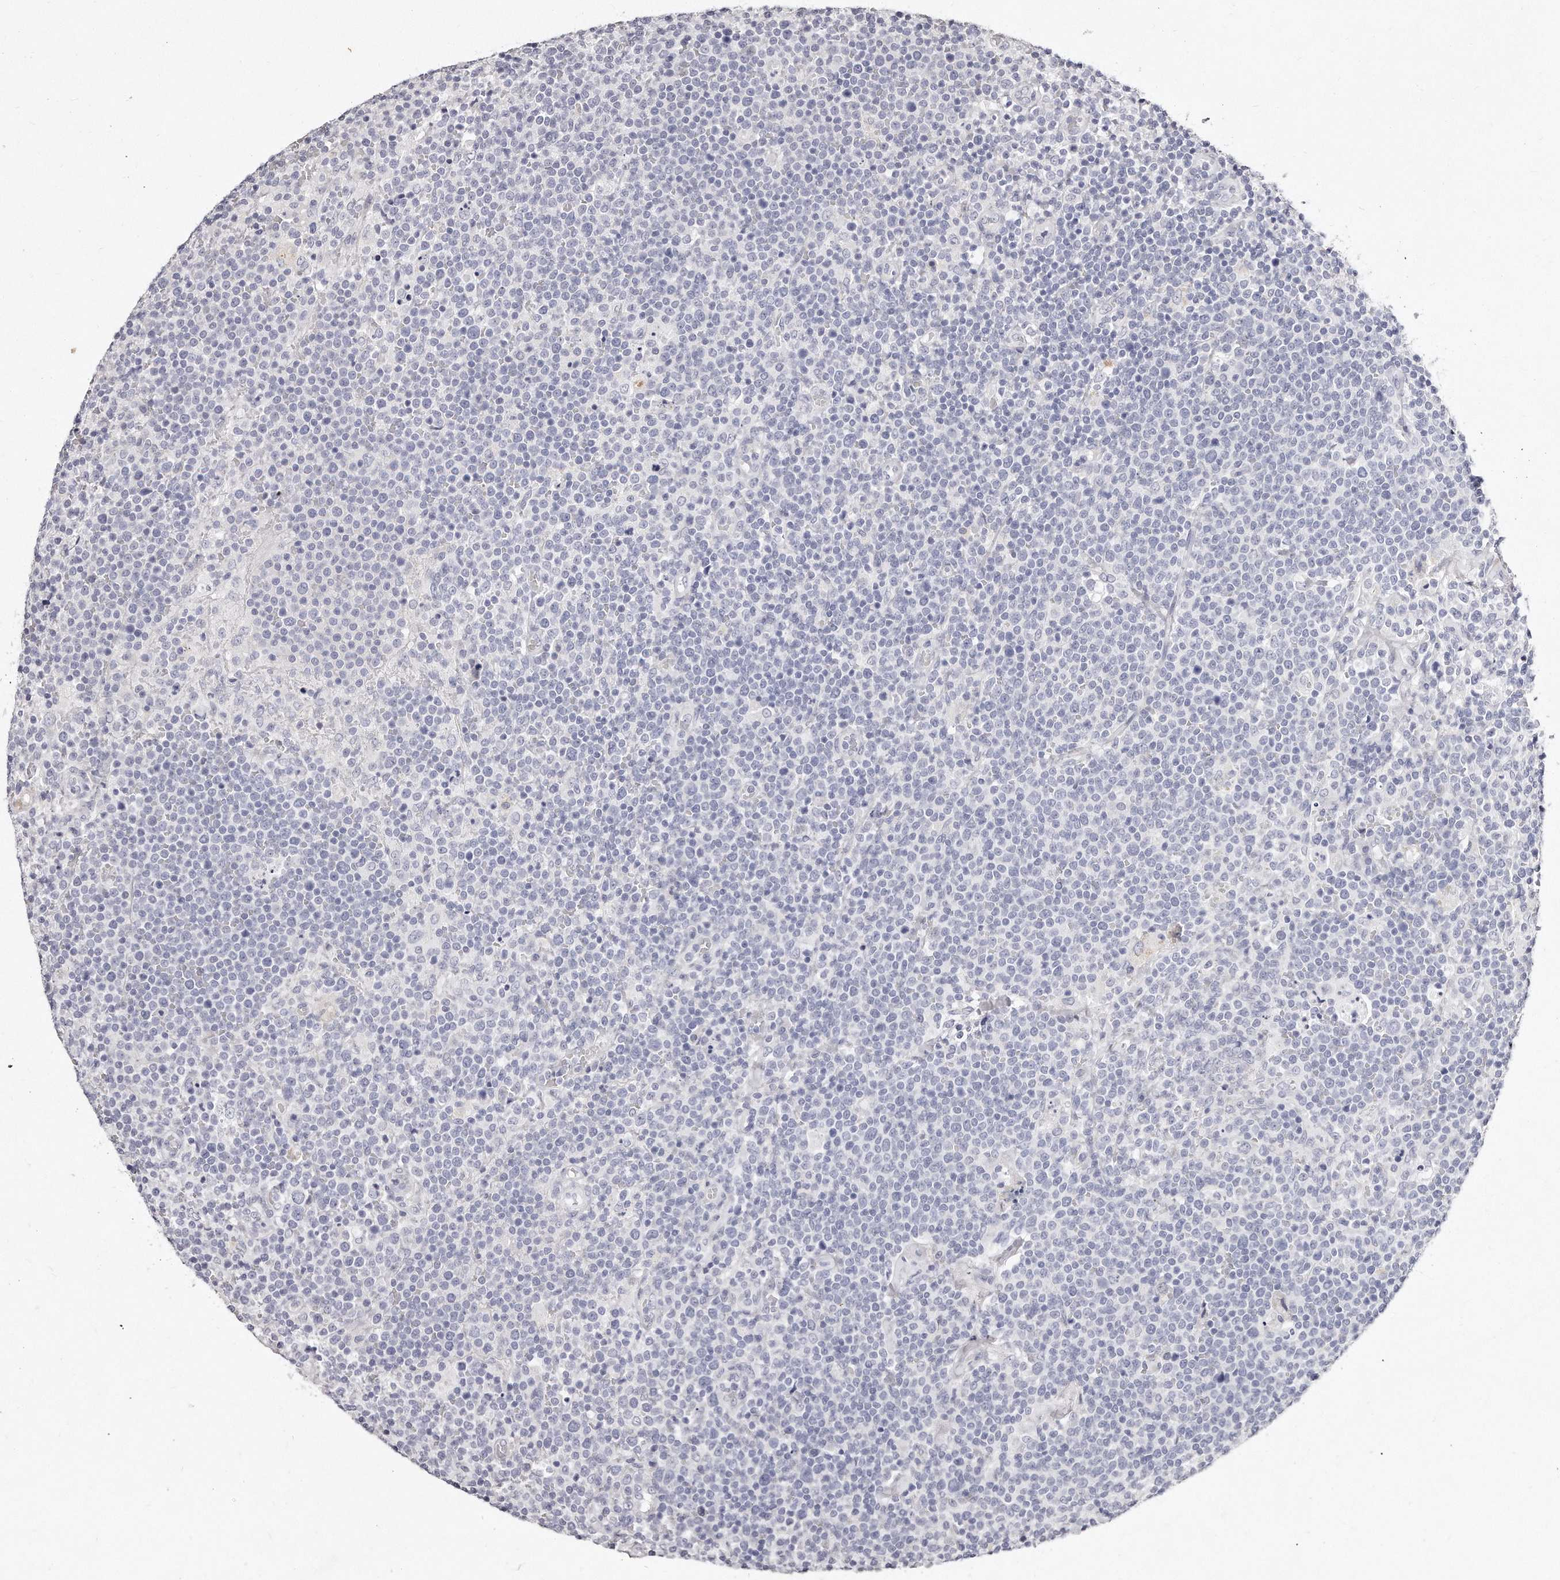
{"staining": {"intensity": "negative", "quantity": "none", "location": "none"}, "tissue": "lymphoma", "cell_type": "Tumor cells", "image_type": "cancer", "snomed": [{"axis": "morphology", "description": "Malignant lymphoma, non-Hodgkin's type, High grade"}, {"axis": "topography", "description": "Lymph node"}], "caption": "This is a image of immunohistochemistry (IHC) staining of lymphoma, which shows no positivity in tumor cells.", "gene": "GDA", "patient": {"sex": "male", "age": 61}}